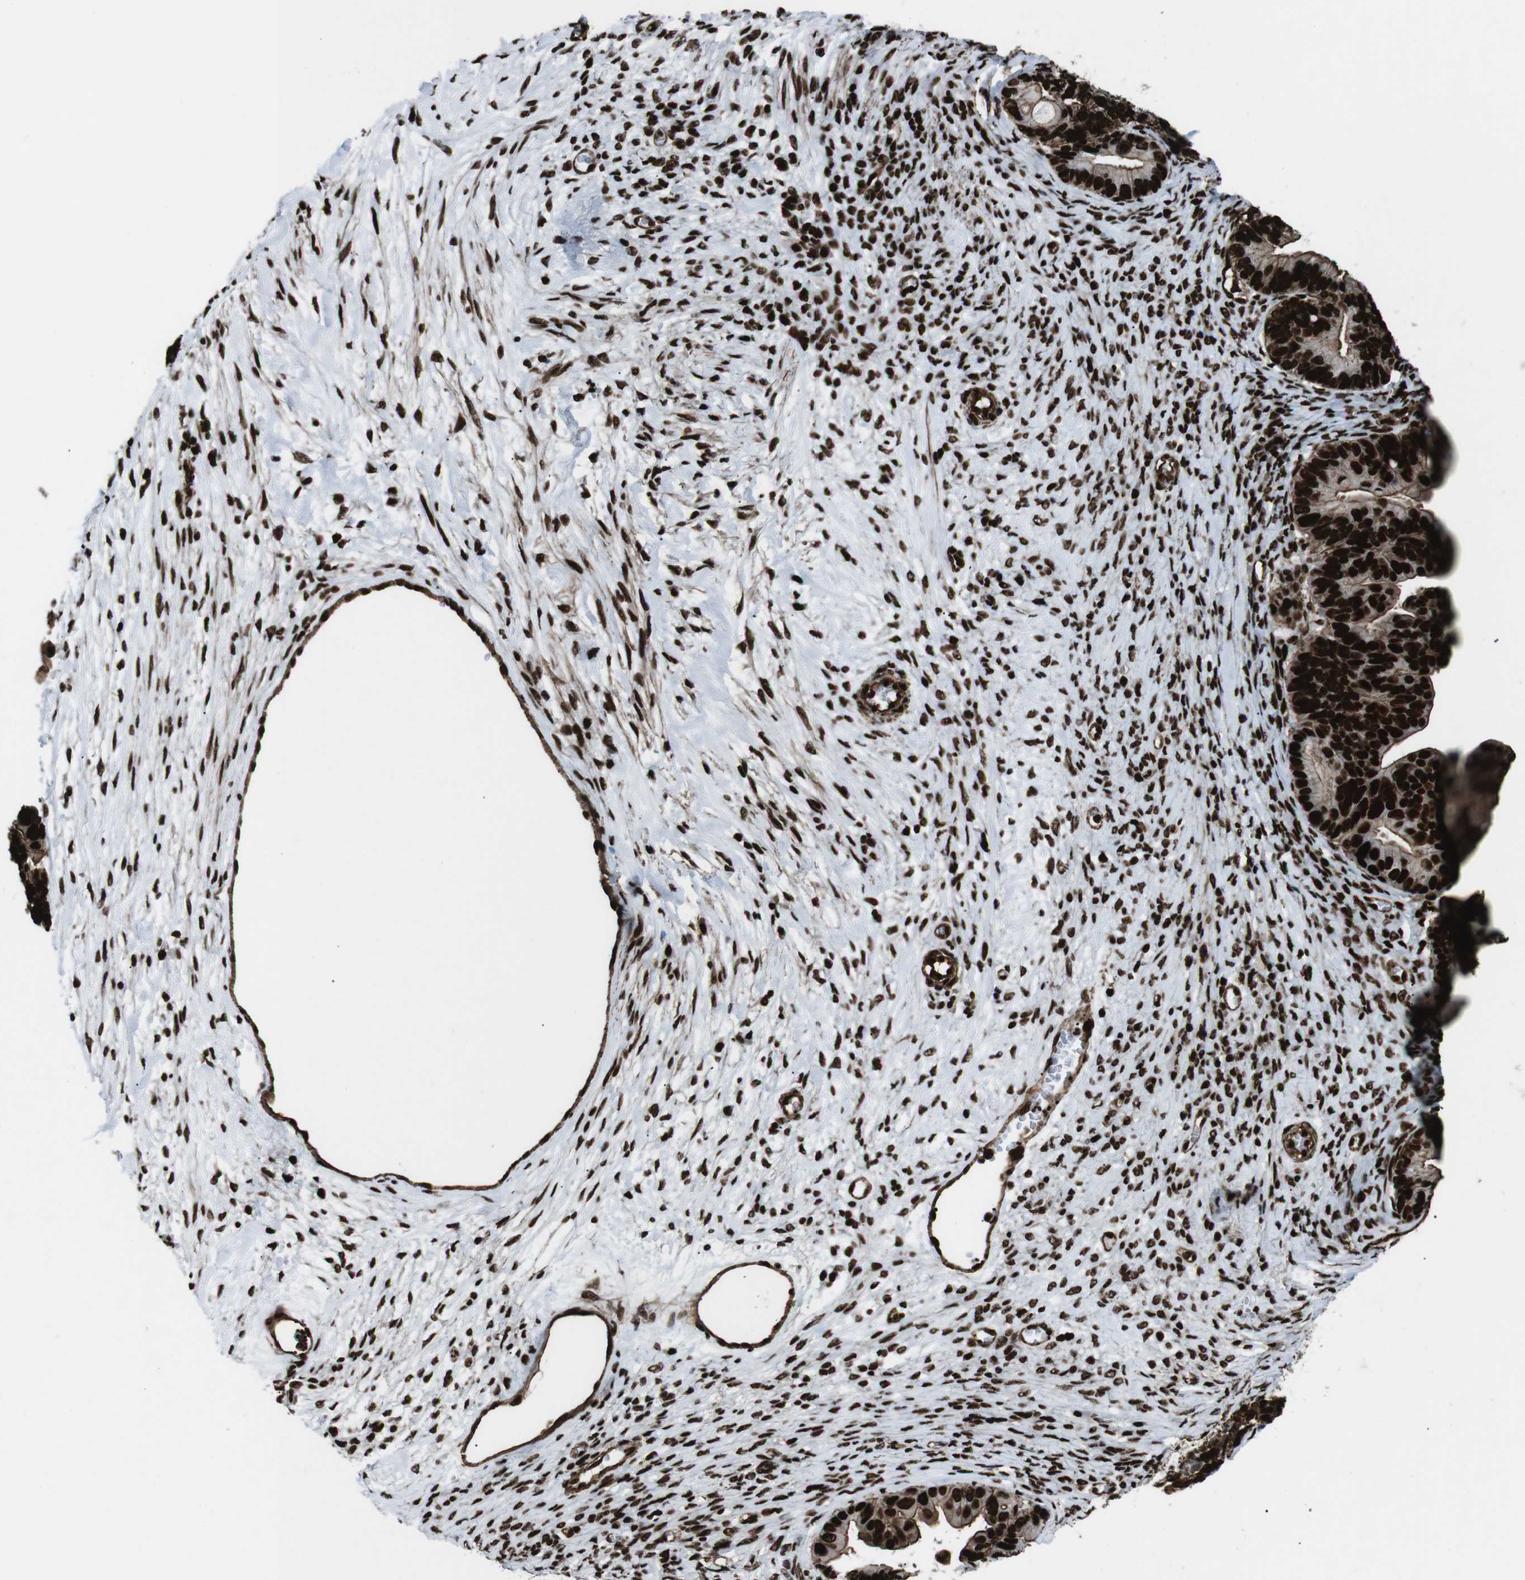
{"staining": {"intensity": "strong", "quantity": ">75%", "location": "cytoplasmic/membranous,nuclear"}, "tissue": "ovarian cancer", "cell_type": "Tumor cells", "image_type": "cancer", "snomed": [{"axis": "morphology", "description": "Cystadenocarcinoma, serous, NOS"}, {"axis": "topography", "description": "Ovary"}], "caption": "Brown immunohistochemical staining in ovarian serous cystadenocarcinoma exhibits strong cytoplasmic/membranous and nuclear positivity in approximately >75% of tumor cells.", "gene": "HNRNPU", "patient": {"sex": "female", "age": 56}}